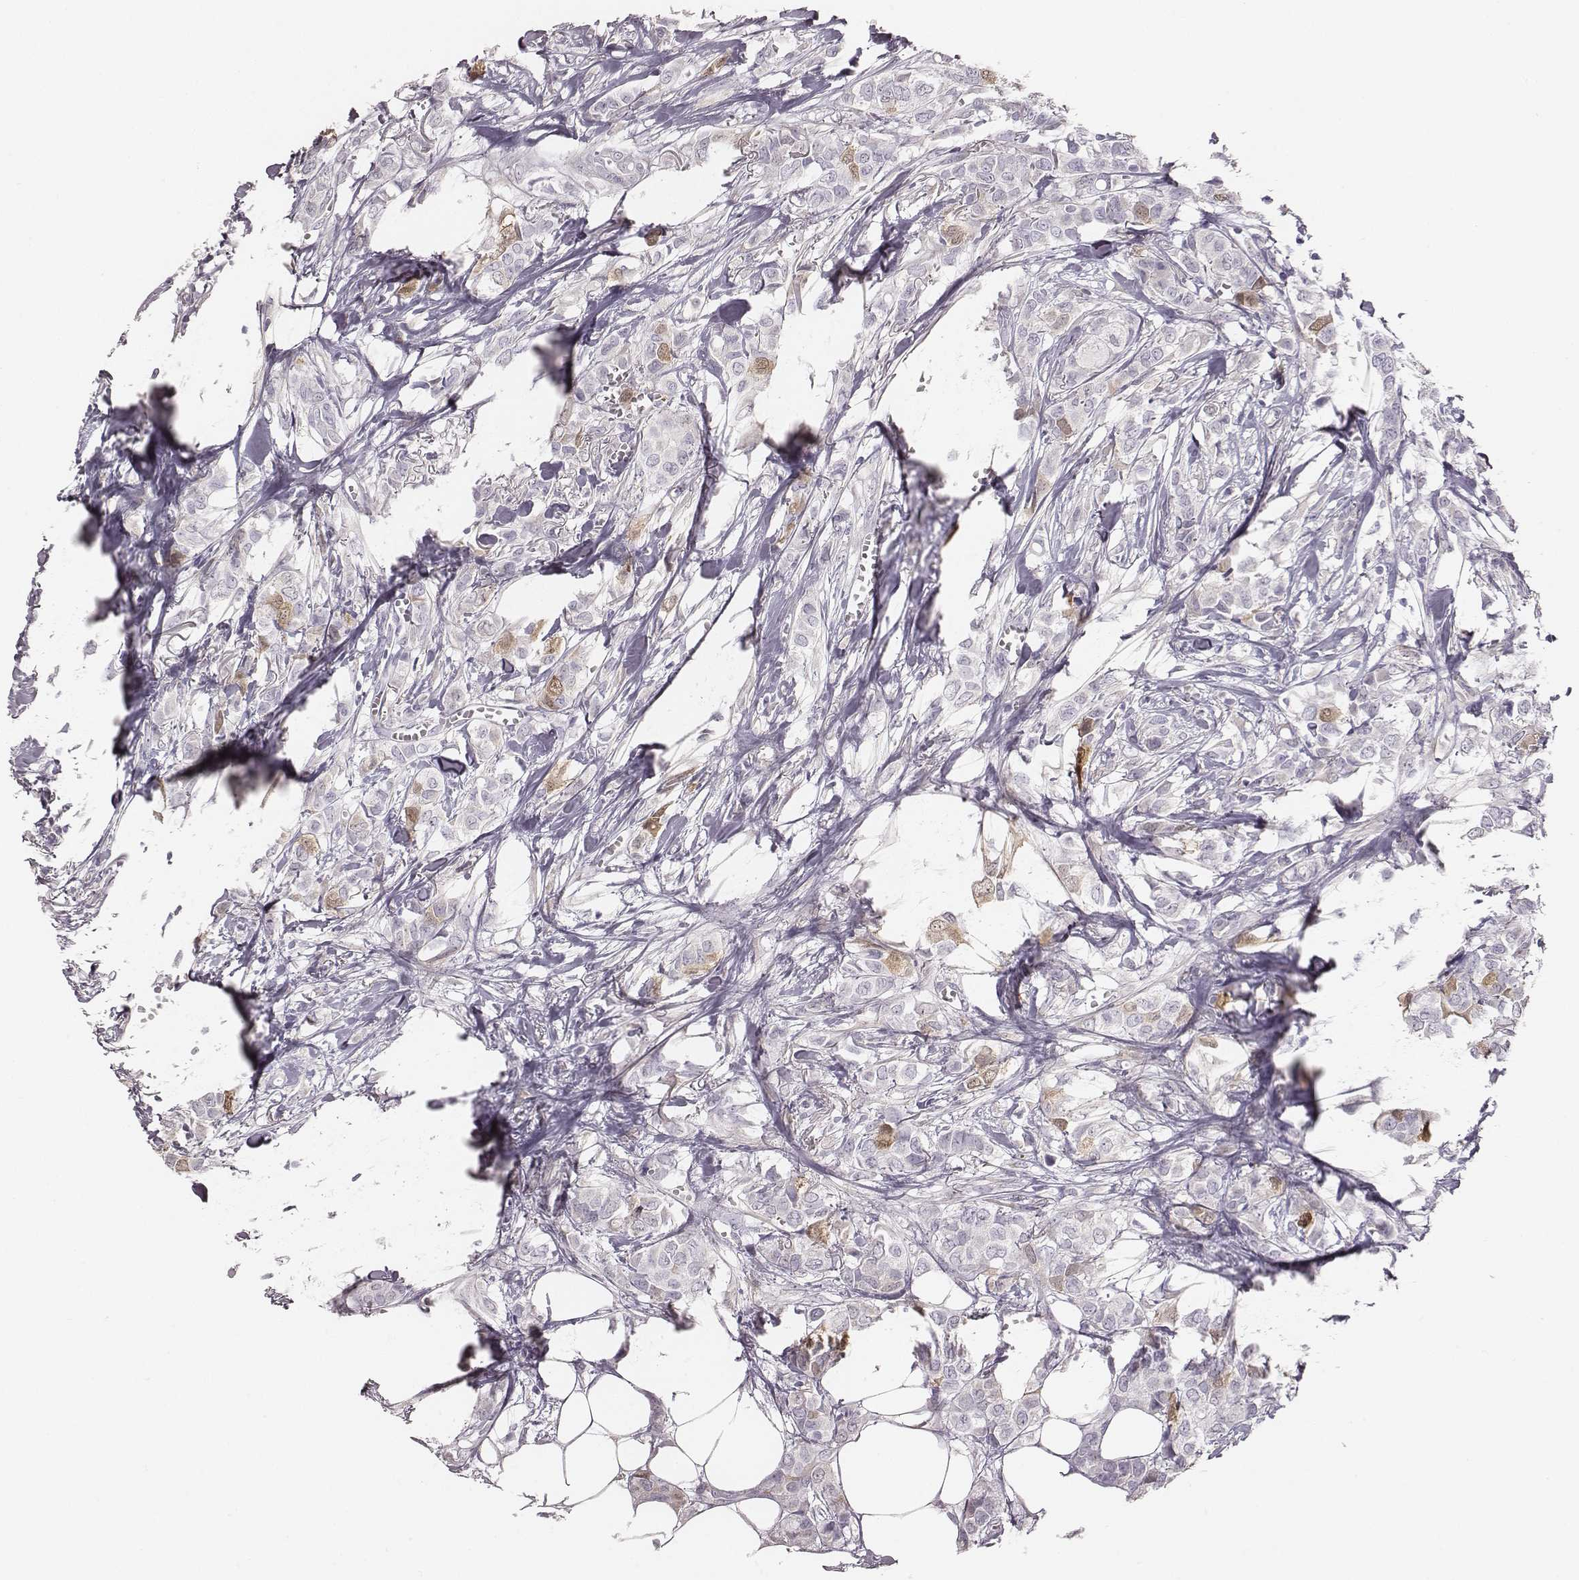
{"staining": {"intensity": "negative", "quantity": "none", "location": "none"}, "tissue": "breast cancer", "cell_type": "Tumor cells", "image_type": "cancer", "snomed": [{"axis": "morphology", "description": "Duct carcinoma"}, {"axis": "topography", "description": "Breast"}], "caption": "Immunohistochemical staining of breast infiltrating ductal carcinoma reveals no significant staining in tumor cells.", "gene": "PBK", "patient": {"sex": "female", "age": 85}}